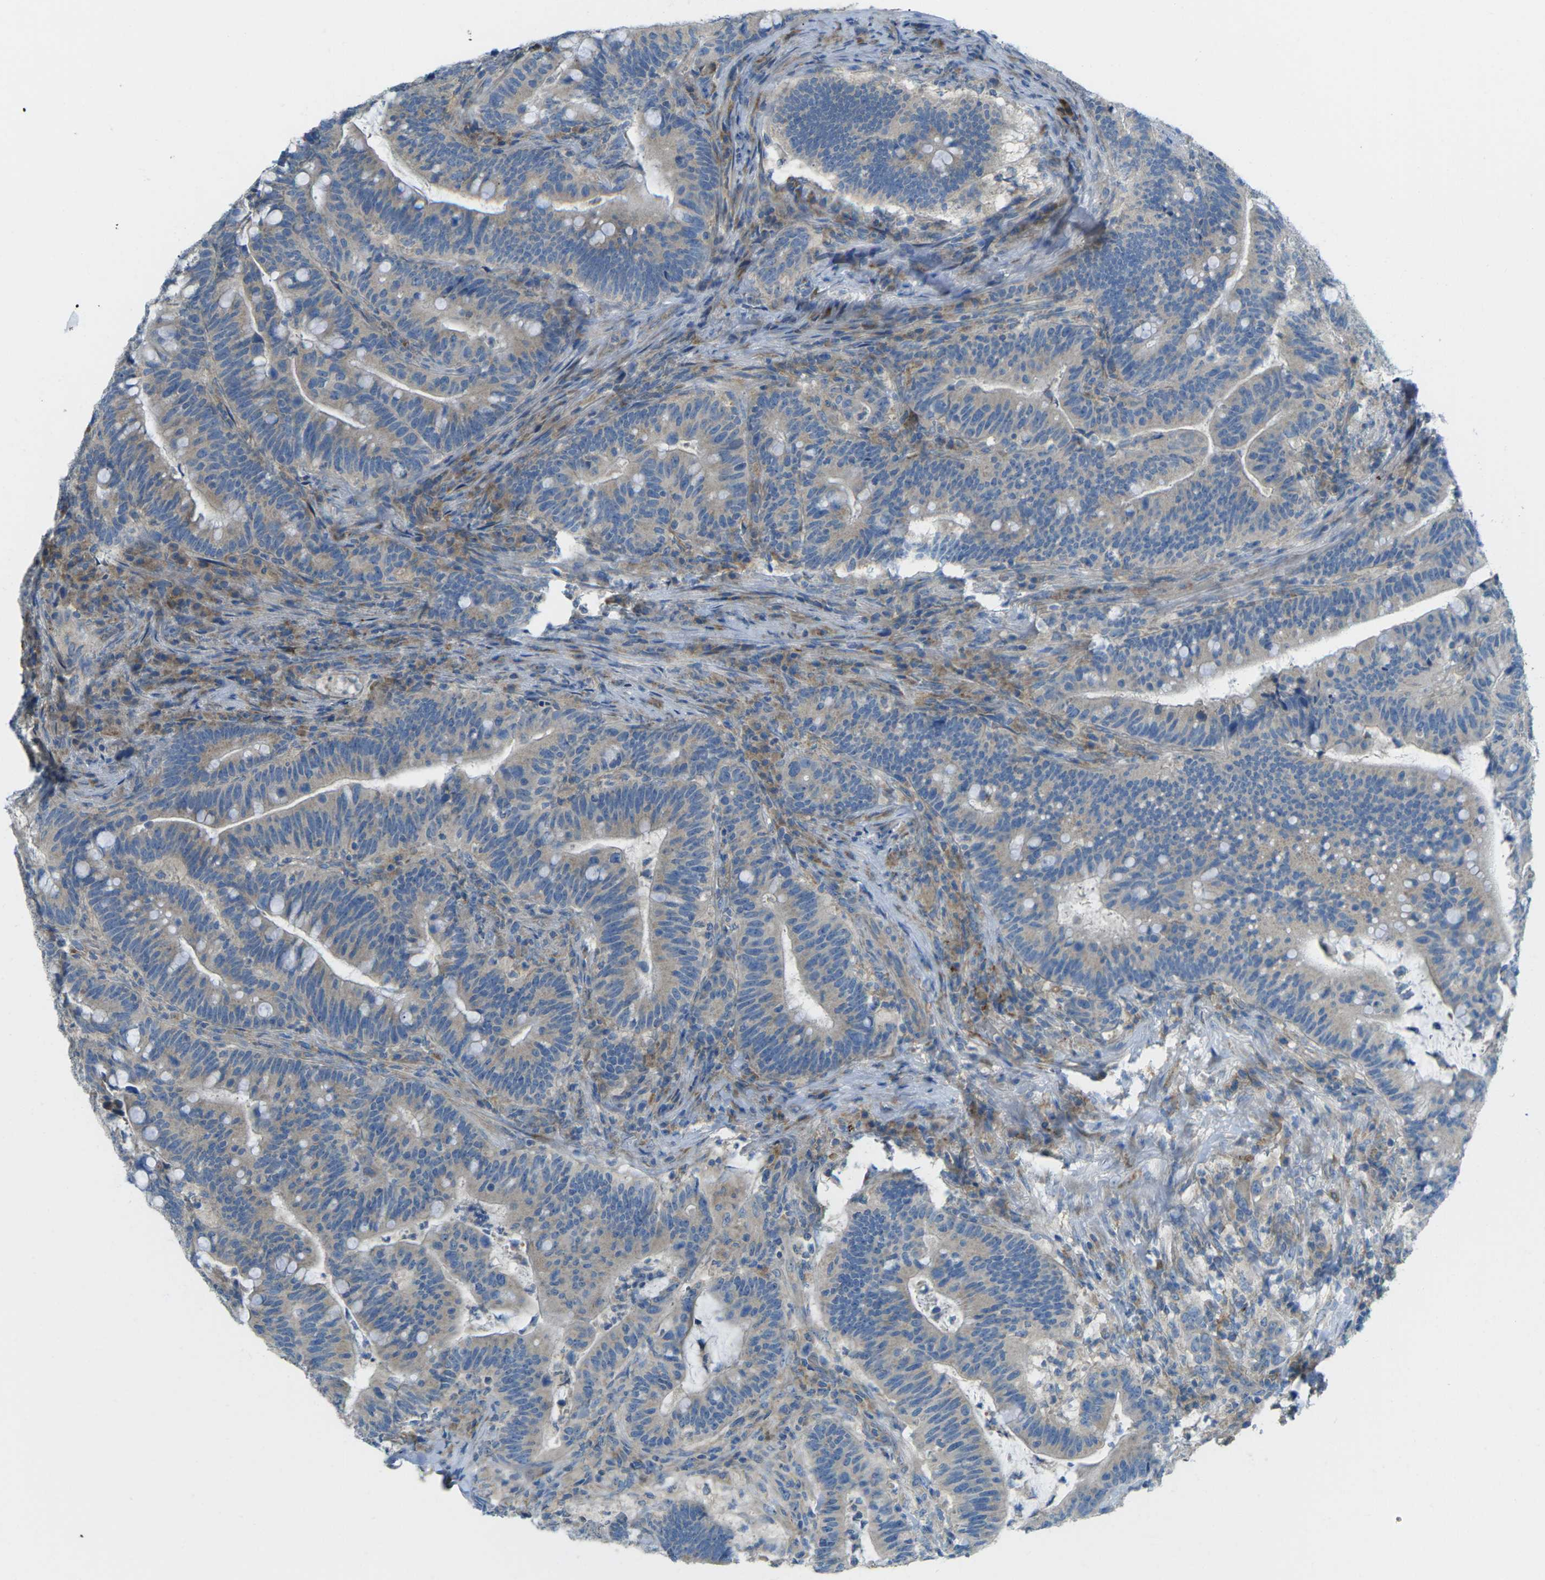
{"staining": {"intensity": "weak", "quantity": ">75%", "location": "cytoplasmic/membranous"}, "tissue": "colorectal cancer", "cell_type": "Tumor cells", "image_type": "cancer", "snomed": [{"axis": "morphology", "description": "Normal tissue, NOS"}, {"axis": "morphology", "description": "Adenocarcinoma, NOS"}, {"axis": "topography", "description": "Colon"}], "caption": "This micrograph reveals colorectal cancer (adenocarcinoma) stained with immunohistochemistry (IHC) to label a protein in brown. The cytoplasmic/membranous of tumor cells show weak positivity for the protein. Nuclei are counter-stained blue.", "gene": "MYLK4", "patient": {"sex": "female", "age": 66}}